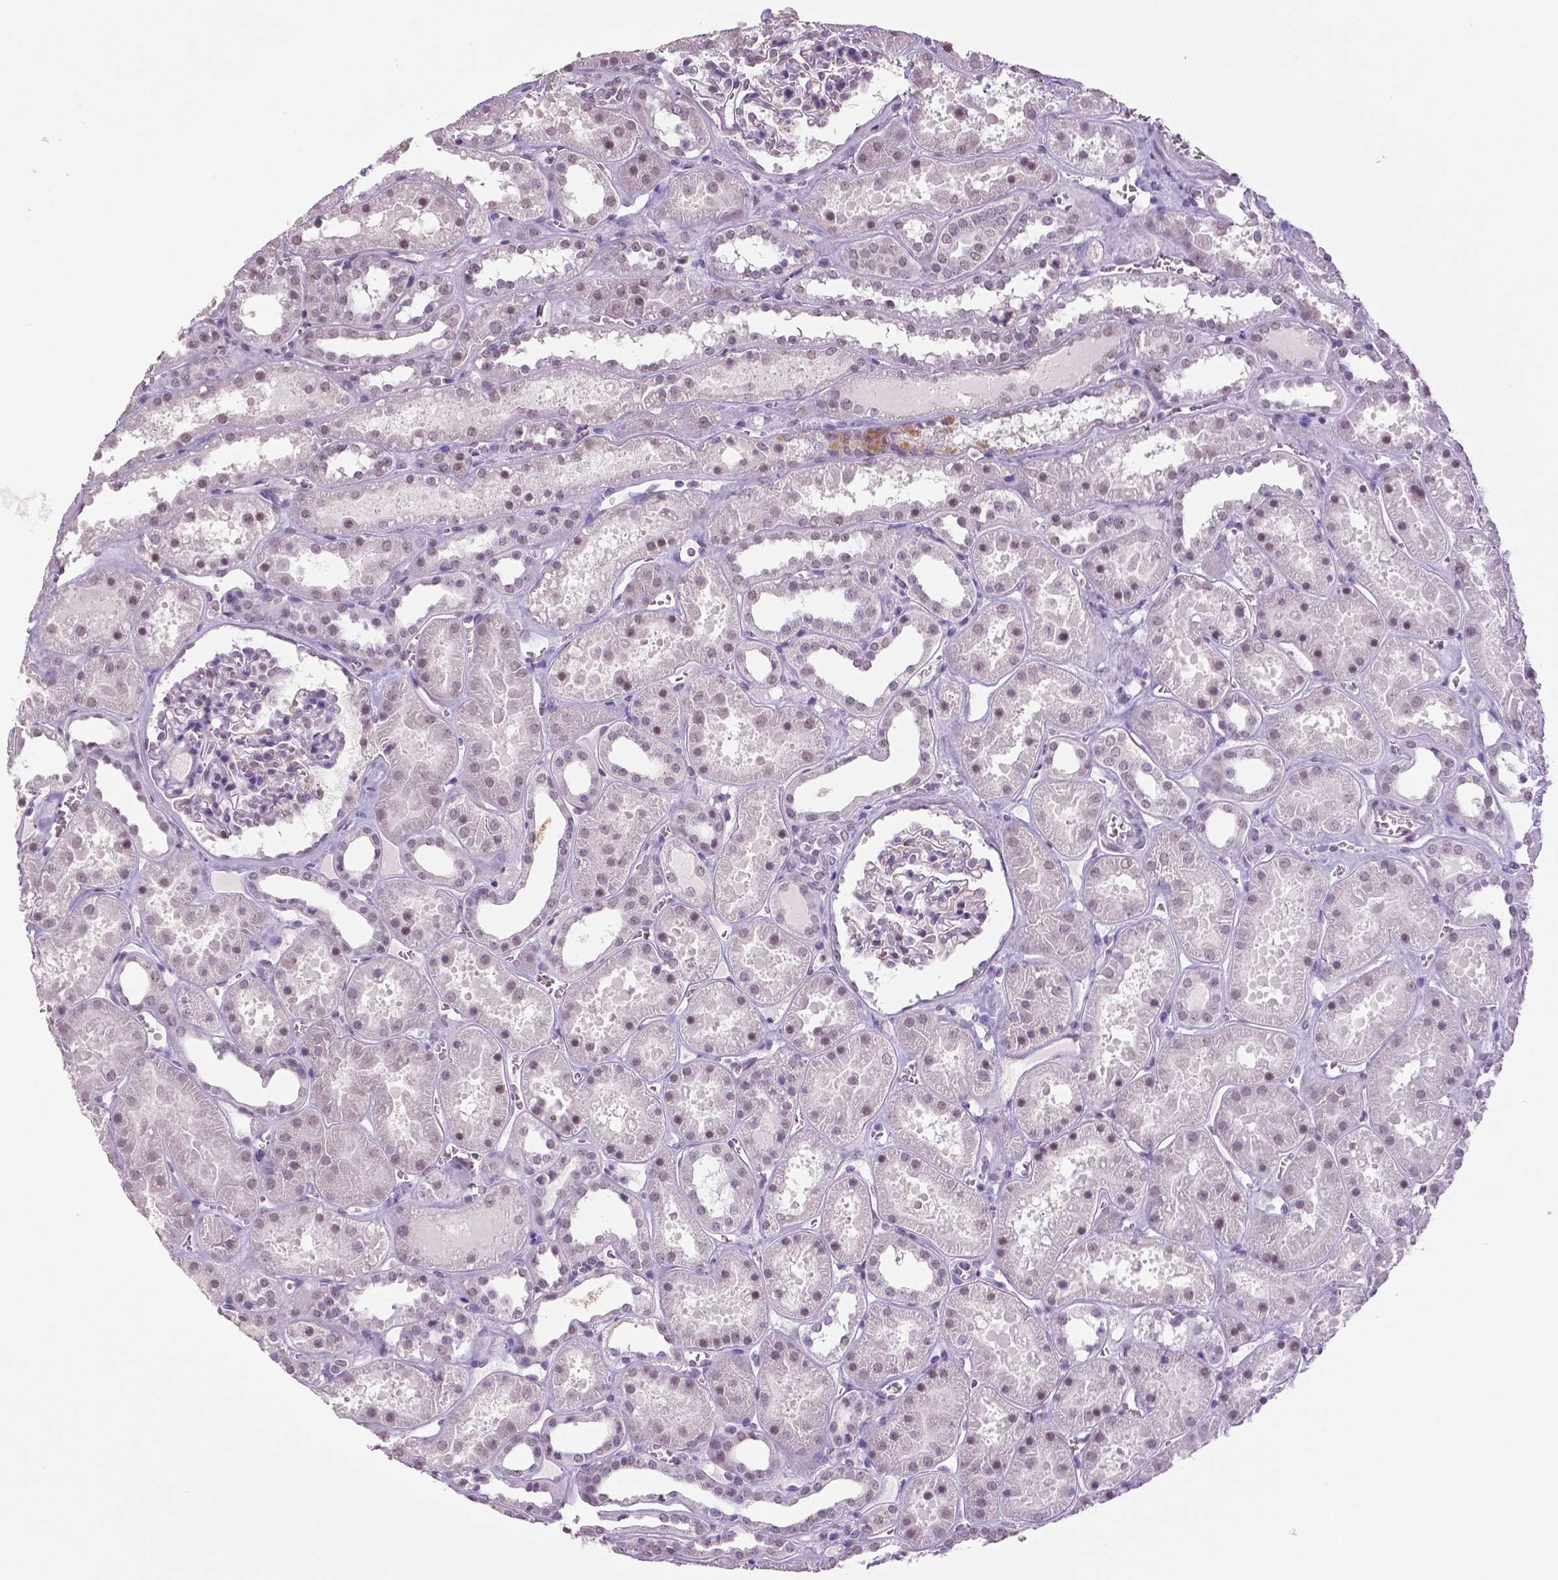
{"staining": {"intensity": "negative", "quantity": "none", "location": "none"}, "tissue": "kidney", "cell_type": "Cells in glomeruli", "image_type": "normal", "snomed": [{"axis": "morphology", "description": "Normal tissue, NOS"}, {"axis": "topography", "description": "Kidney"}], "caption": "High power microscopy micrograph of an immunohistochemistry (IHC) image of normal kidney, revealing no significant expression in cells in glomeruli.", "gene": "IGF2BP1", "patient": {"sex": "female", "age": 41}}